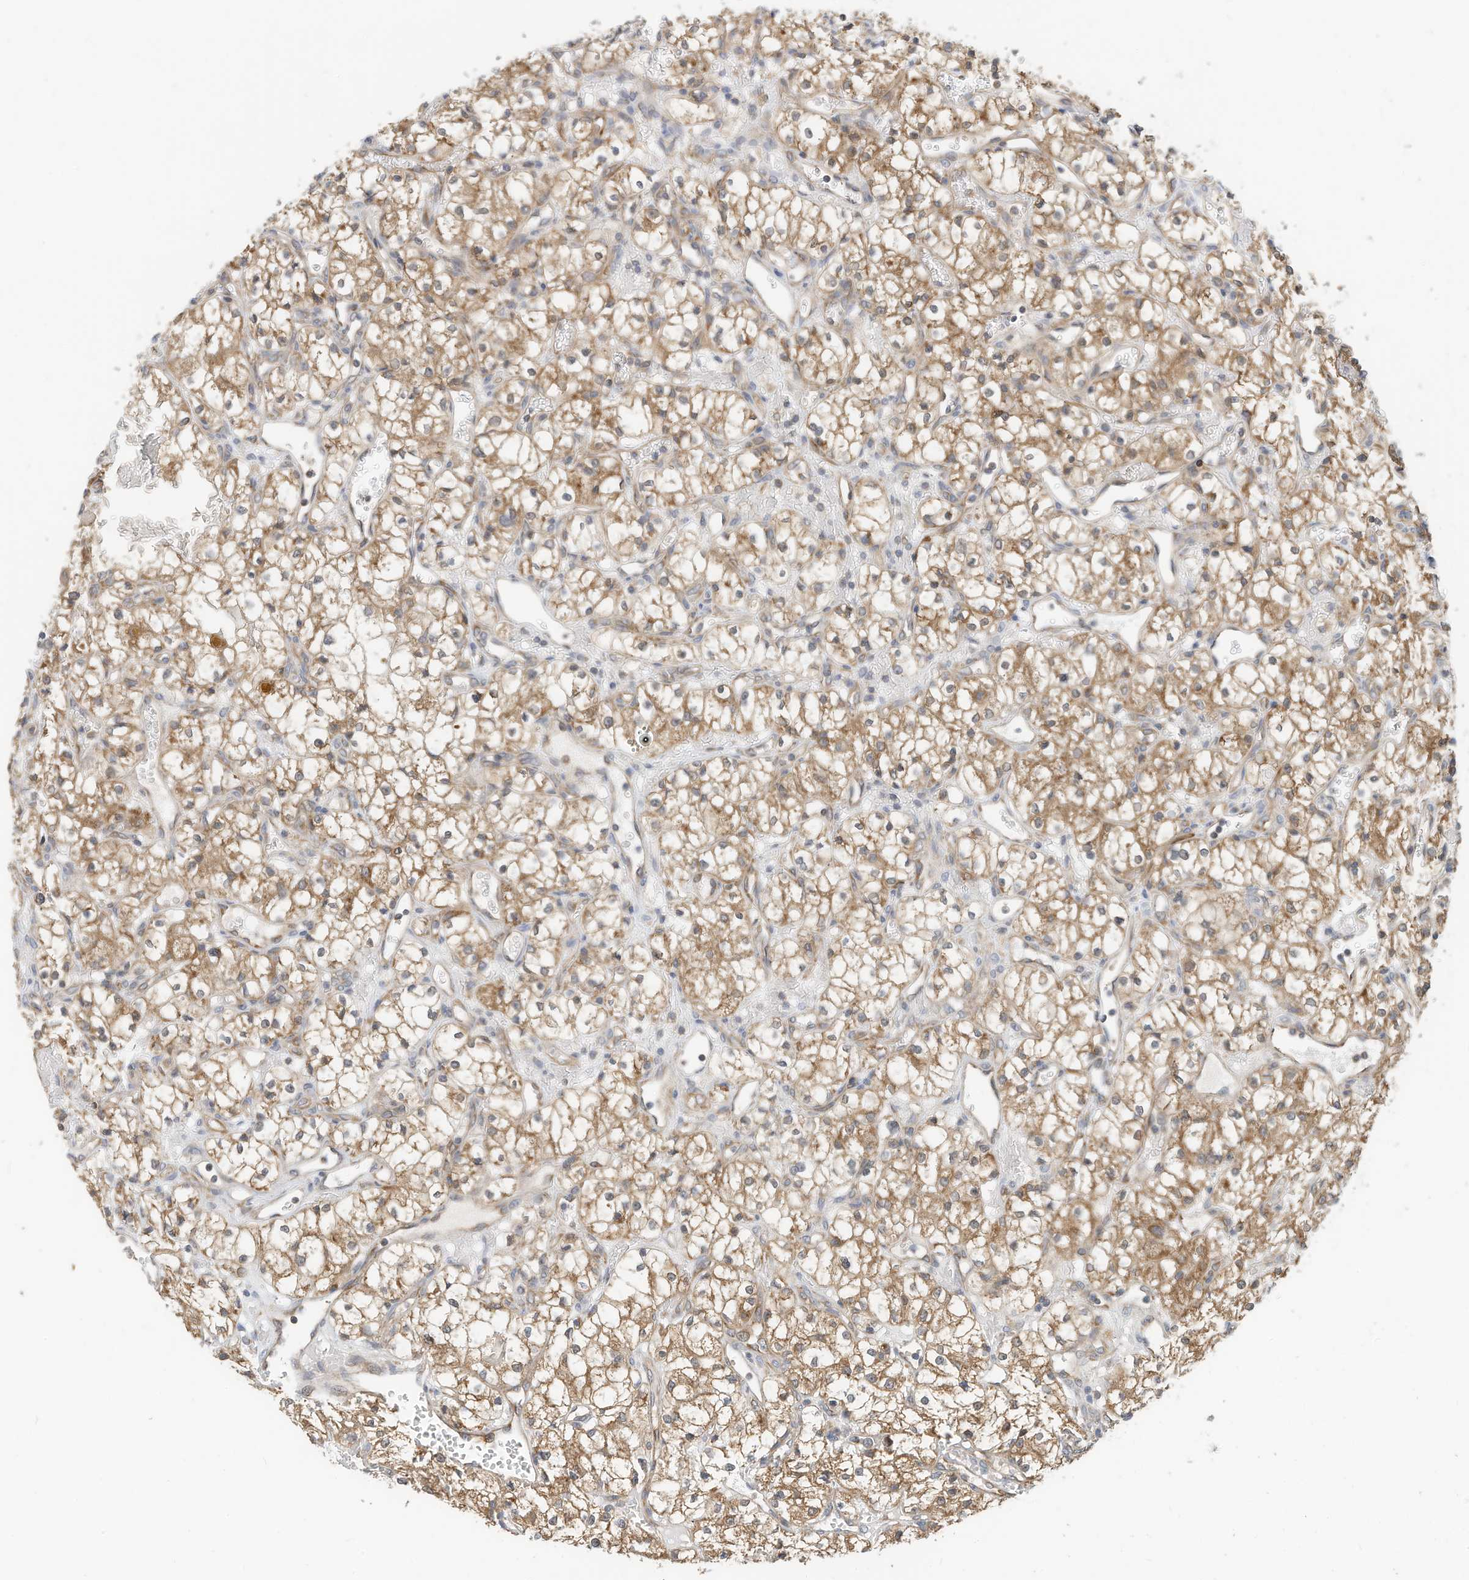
{"staining": {"intensity": "moderate", "quantity": ">75%", "location": "cytoplasmic/membranous"}, "tissue": "renal cancer", "cell_type": "Tumor cells", "image_type": "cancer", "snomed": [{"axis": "morphology", "description": "Adenocarcinoma, NOS"}, {"axis": "topography", "description": "Kidney"}], "caption": "Immunohistochemical staining of renal adenocarcinoma reveals medium levels of moderate cytoplasmic/membranous protein positivity in about >75% of tumor cells.", "gene": "METTL6", "patient": {"sex": "male", "age": 59}}